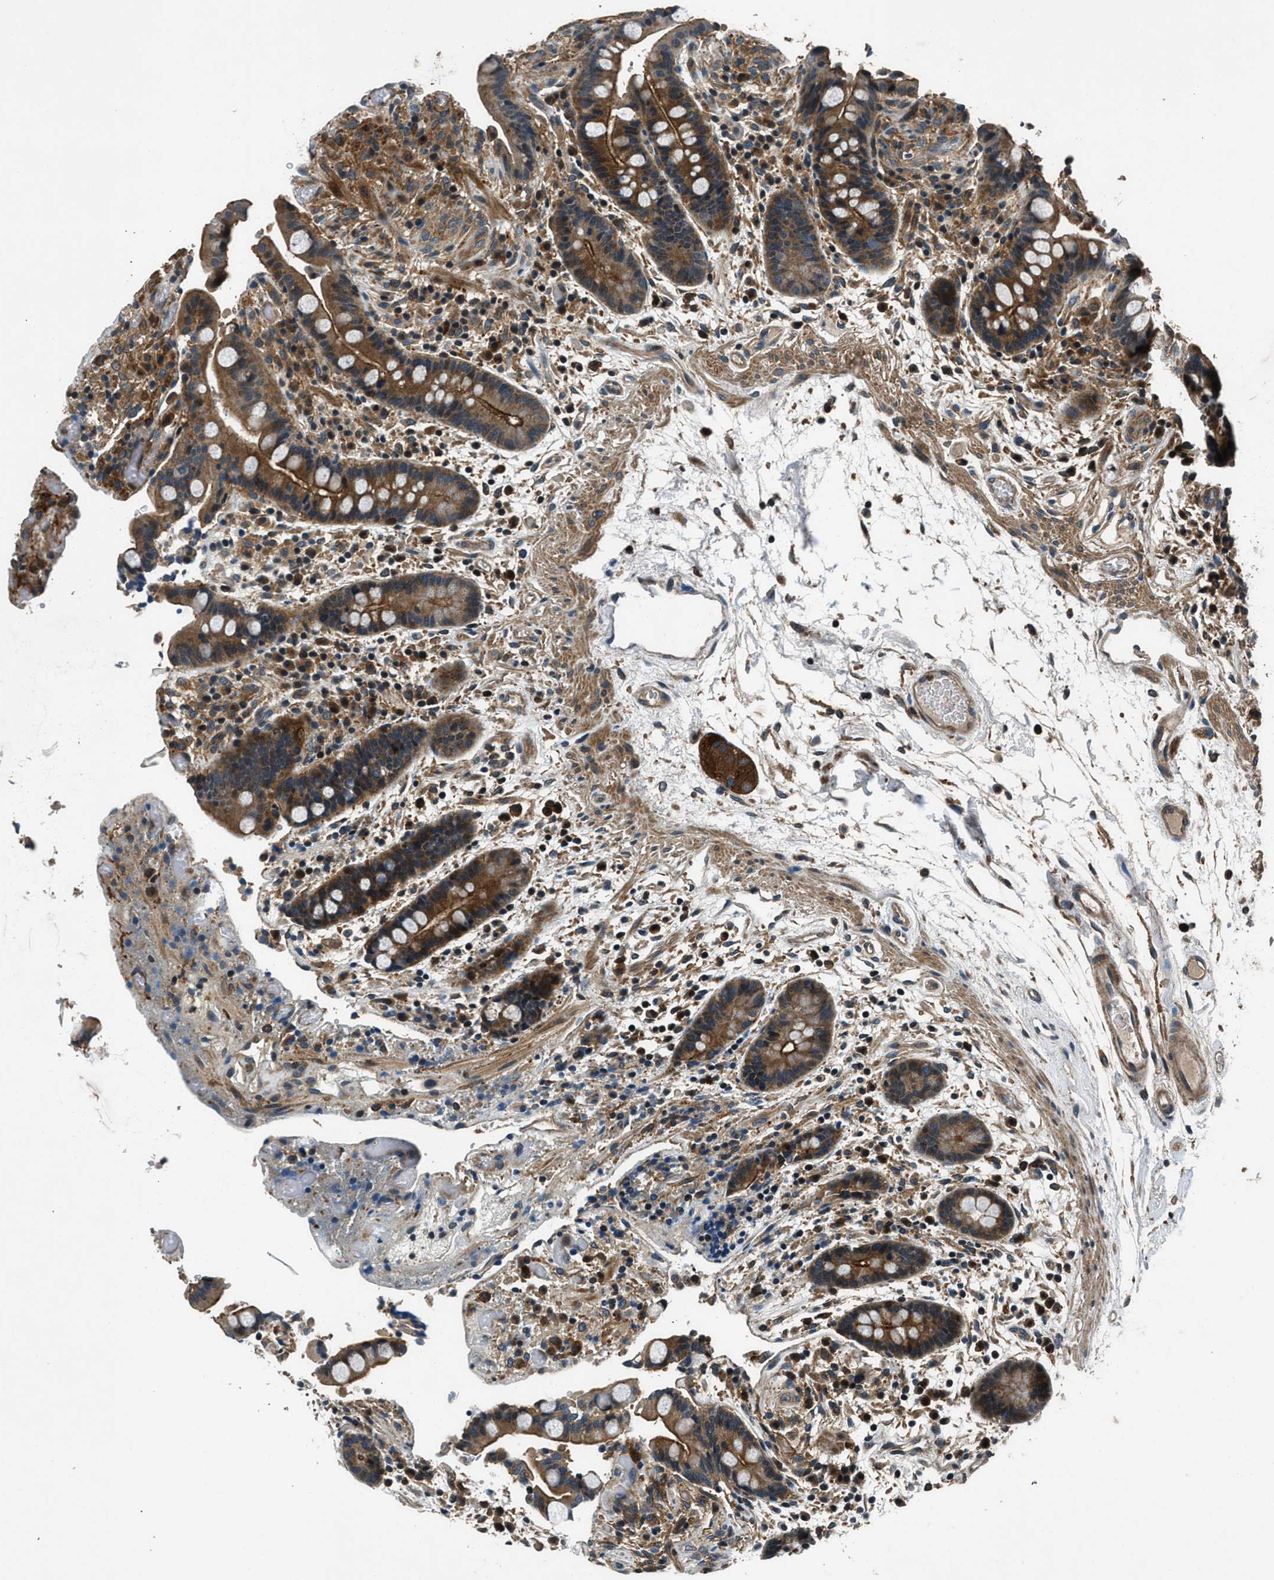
{"staining": {"intensity": "moderate", "quantity": ">75%", "location": "cytoplasmic/membranous"}, "tissue": "colon", "cell_type": "Endothelial cells", "image_type": "normal", "snomed": [{"axis": "morphology", "description": "Normal tissue, NOS"}, {"axis": "topography", "description": "Colon"}], "caption": "Colon stained with DAB (3,3'-diaminobenzidine) immunohistochemistry (IHC) exhibits medium levels of moderate cytoplasmic/membranous expression in about >75% of endothelial cells. Immunohistochemistry (ihc) stains the protein of interest in brown and the nuclei are stained blue.", "gene": "ARHGEF11", "patient": {"sex": "male", "age": 73}}